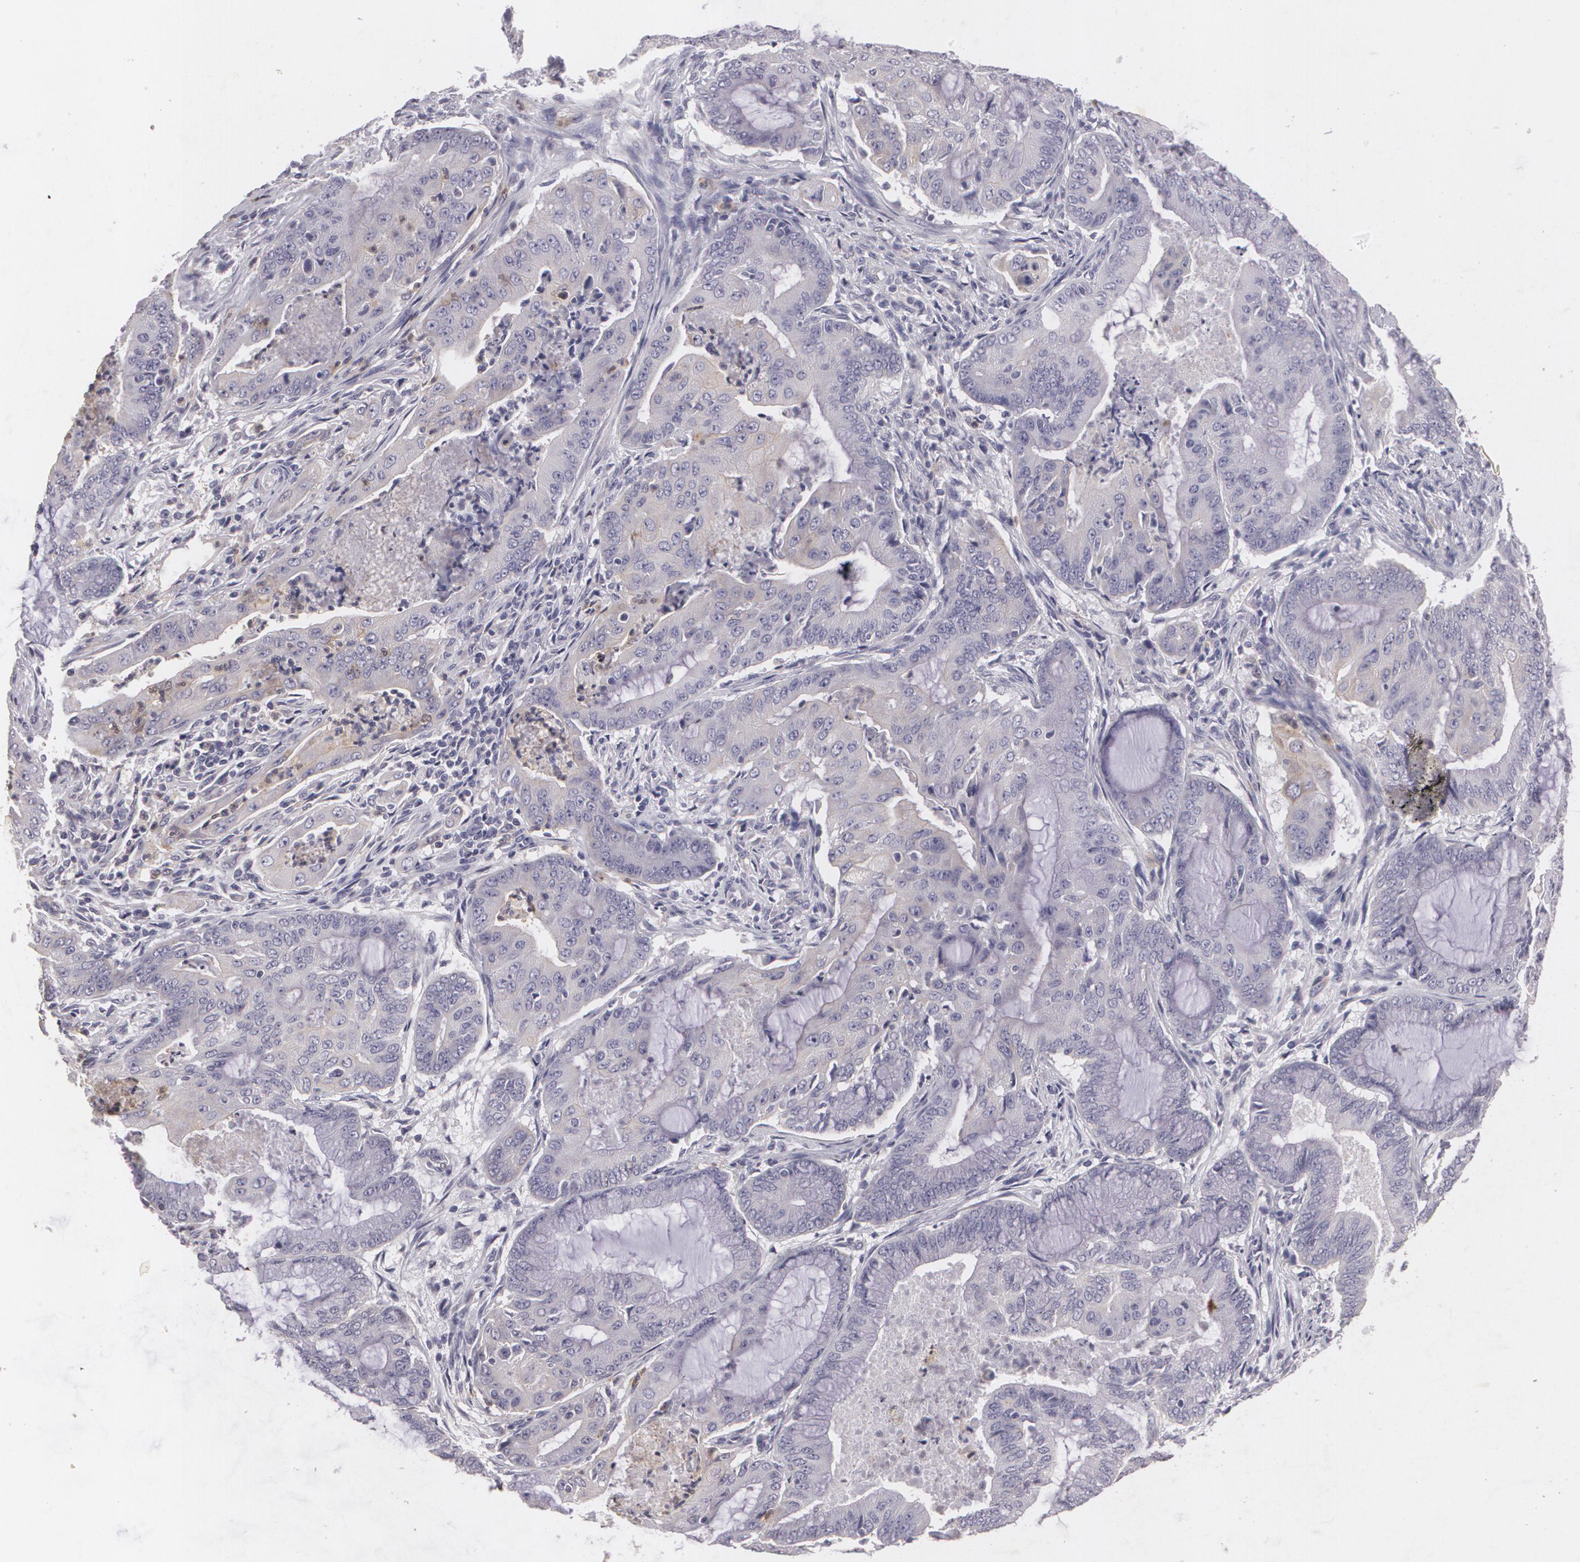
{"staining": {"intensity": "negative", "quantity": "none", "location": "none"}, "tissue": "endometrial cancer", "cell_type": "Tumor cells", "image_type": "cancer", "snomed": [{"axis": "morphology", "description": "Adenocarcinoma, NOS"}, {"axis": "topography", "description": "Endometrium"}], "caption": "Immunohistochemistry of adenocarcinoma (endometrial) shows no staining in tumor cells.", "gene": "KCNA4", "patient": {"sex": "female", "age": 63}}